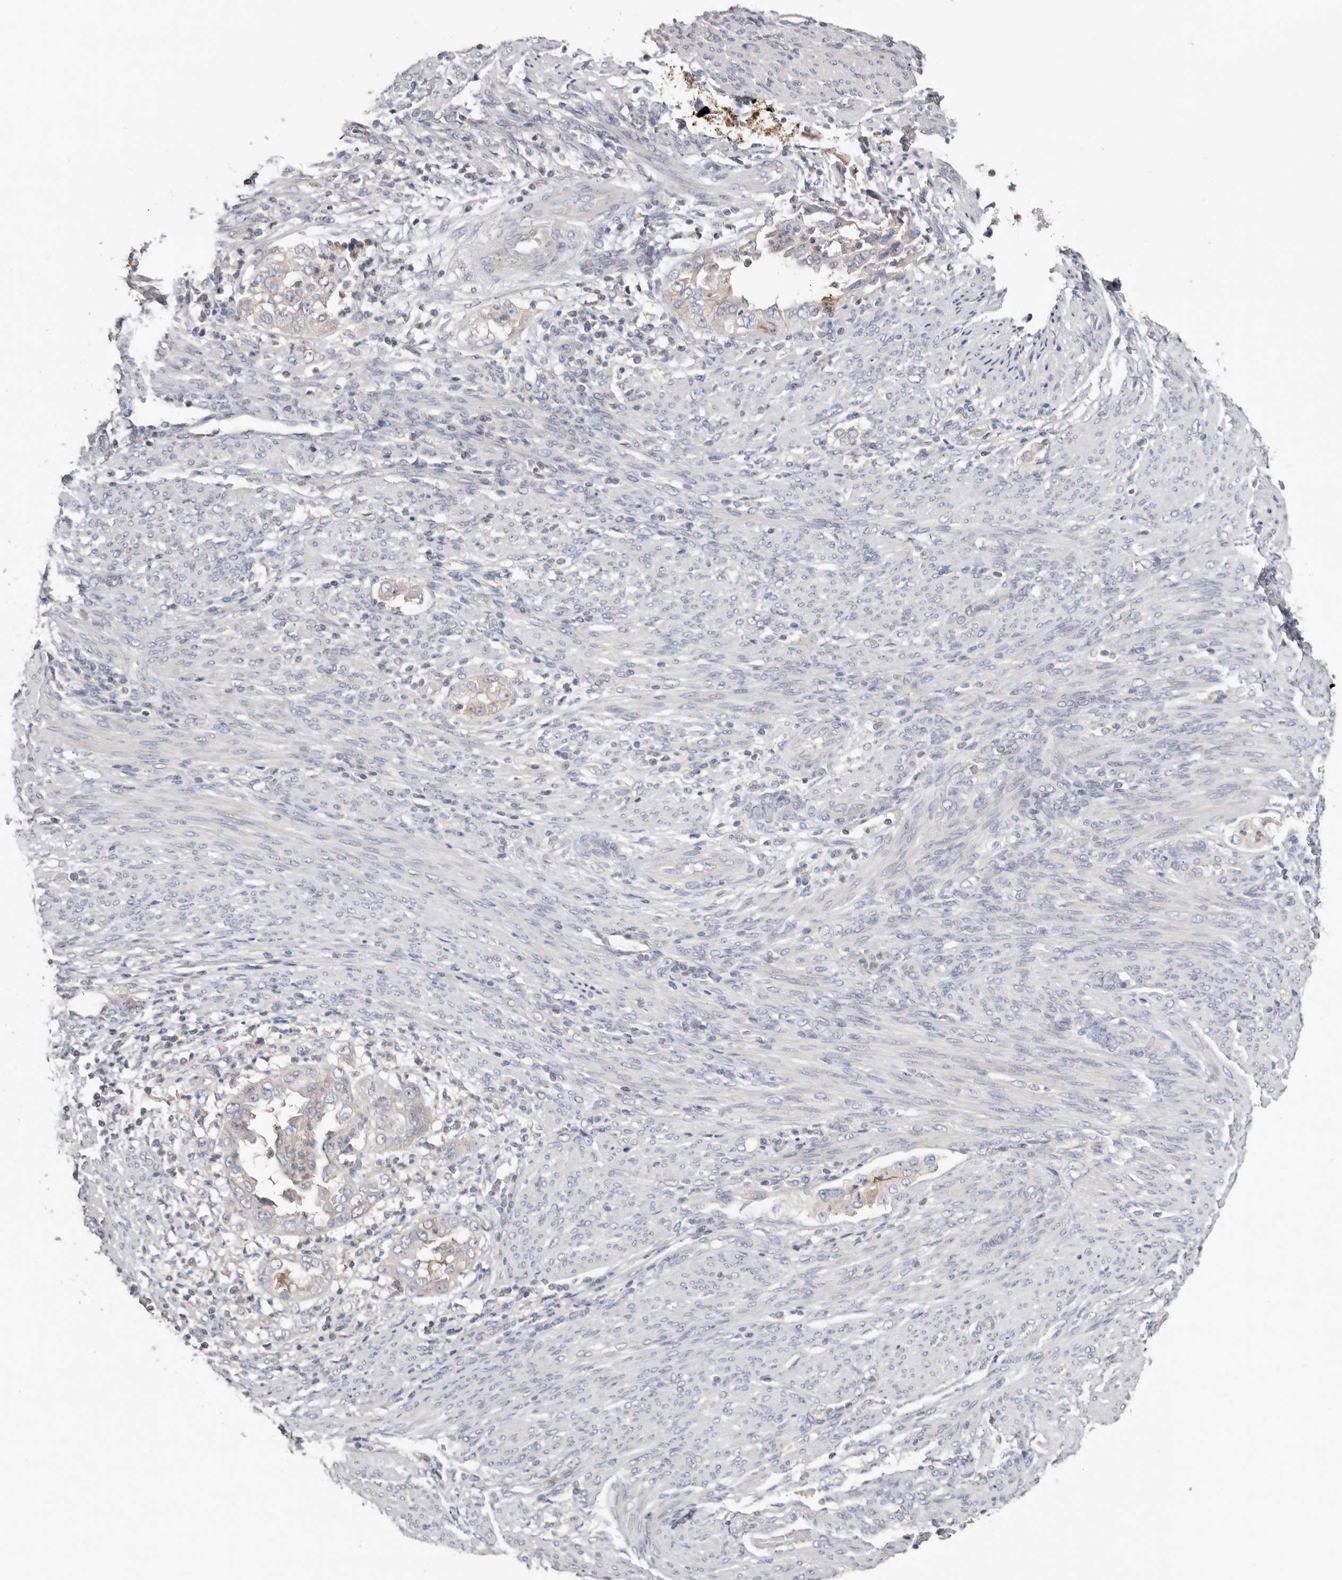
{"staining": {"intensity": "weak", "quantity": "<25%", "location": "cytoplasmic/membranous"}, "tissue": "endometrial cancer", "cell_type": "Tumor cells", "image_type": "cancer", "snomed": [{"axis": "morphology", "description": "Adenocarcinoma, NOS"}, {"axis": "topography", "description": "Endometrium"}], "caption": "This is a image of IHC staining of endometrial cancer (adenocarcinoma), which shows no staining in tumor cells.", "gene": "S100A14", "patient": {"sex": "female", "age": 85}}